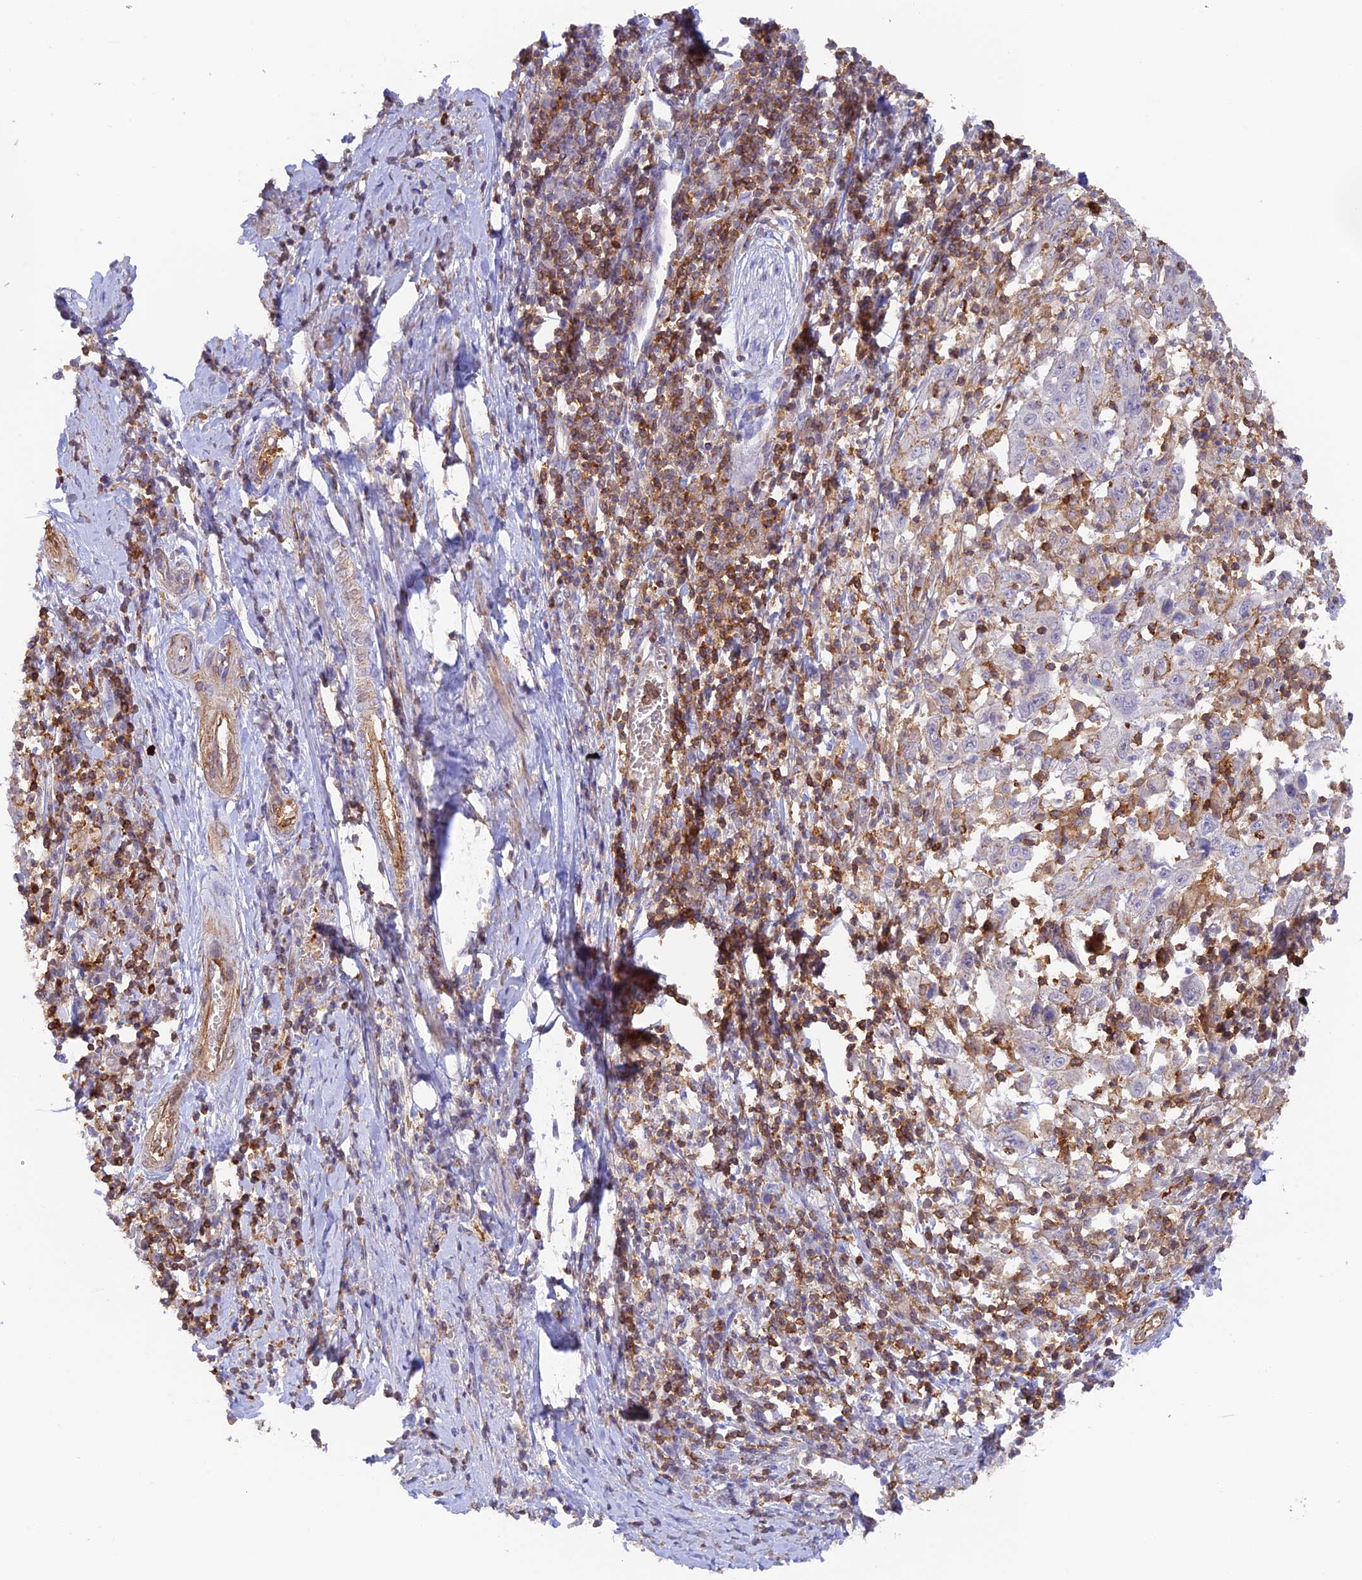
{"staining": {"intensity": "negative", "quantity": "none", "location": "none"}, "tissue": "cervical cancer", "cell_type": "Tumor cells", "image_type": "cancer", "snomed": [{"axis": "morphology", "description": "Squamous cell carcinoma, NOS"}, {"axis": "topography", "description": "Cervix"}], "caption": "Tumor cells show no significant positivity in cervical cancer. (Brightfield microscopy of DAB (3,3'-diaminobenzidine) immunohistochemistry (IHC) at high magnification).", "gene": "DENND1C", "patient": {"sex": "female", "age": 46}}